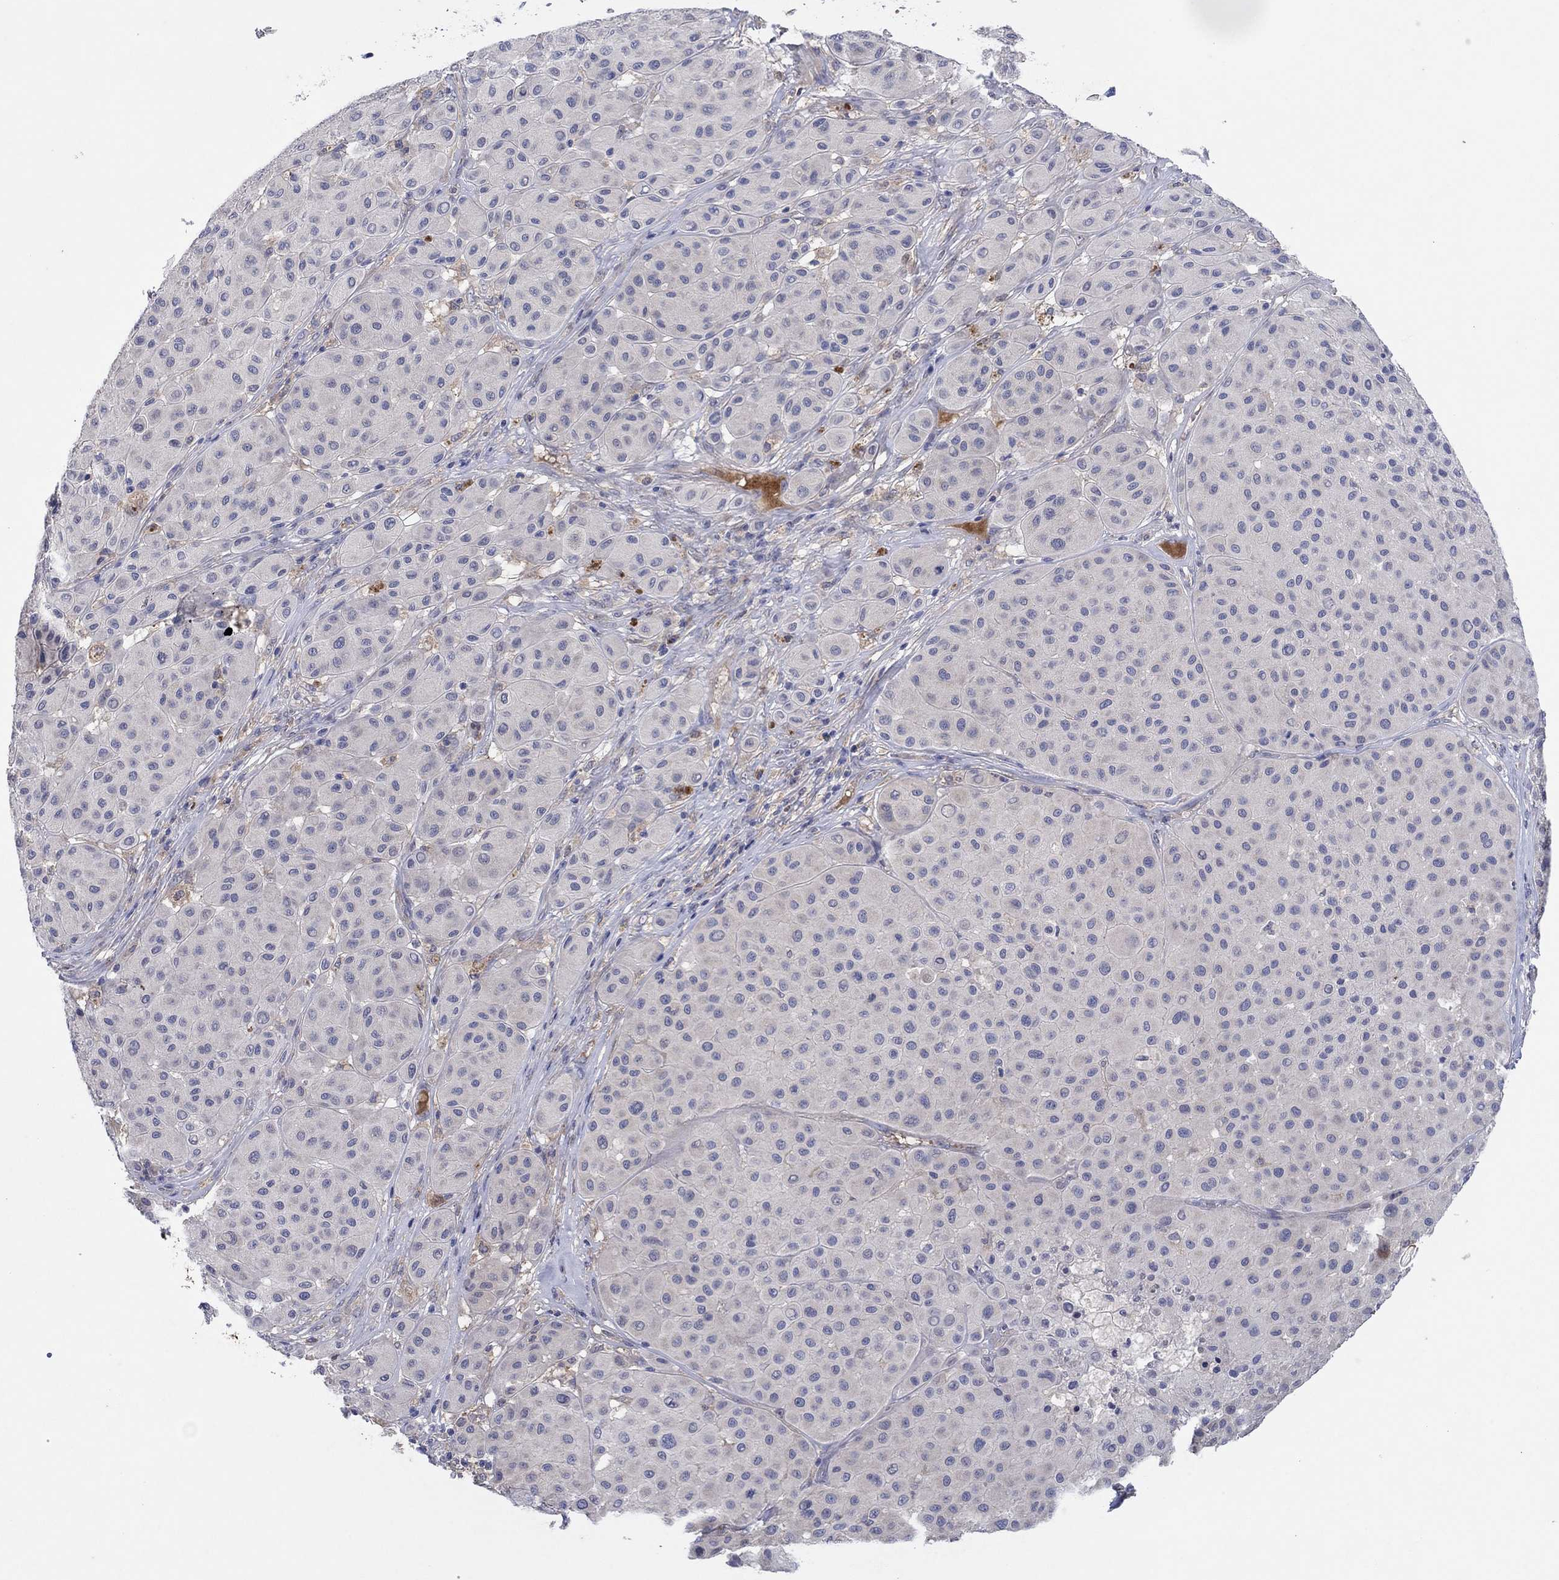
{"staining": {"intensity": "negative", "quantity": "none", "location": "none"}, "tissue": "melanoma", "cell_type": "Tumor cells", "image_type": "cancer", "snomed": [{"axis": "morphology", "description": "Malignant melanoma, Metastatic site"}, {"axis": "topography", "description": "Smooth muscle"}], "caption": "This photomicrograph is of melanoma stained with IHC to label a protein in brown with the nuclei are counter-stained blue. There is no staining in tumor cells. The staining is performed using DAB (3,3'-diaminobenzidine) brown chromogen with nuclei counter-stained in using hematoxylin.", "gene": "PLCL2", "patient": {"sex": "male", "age": 41}}